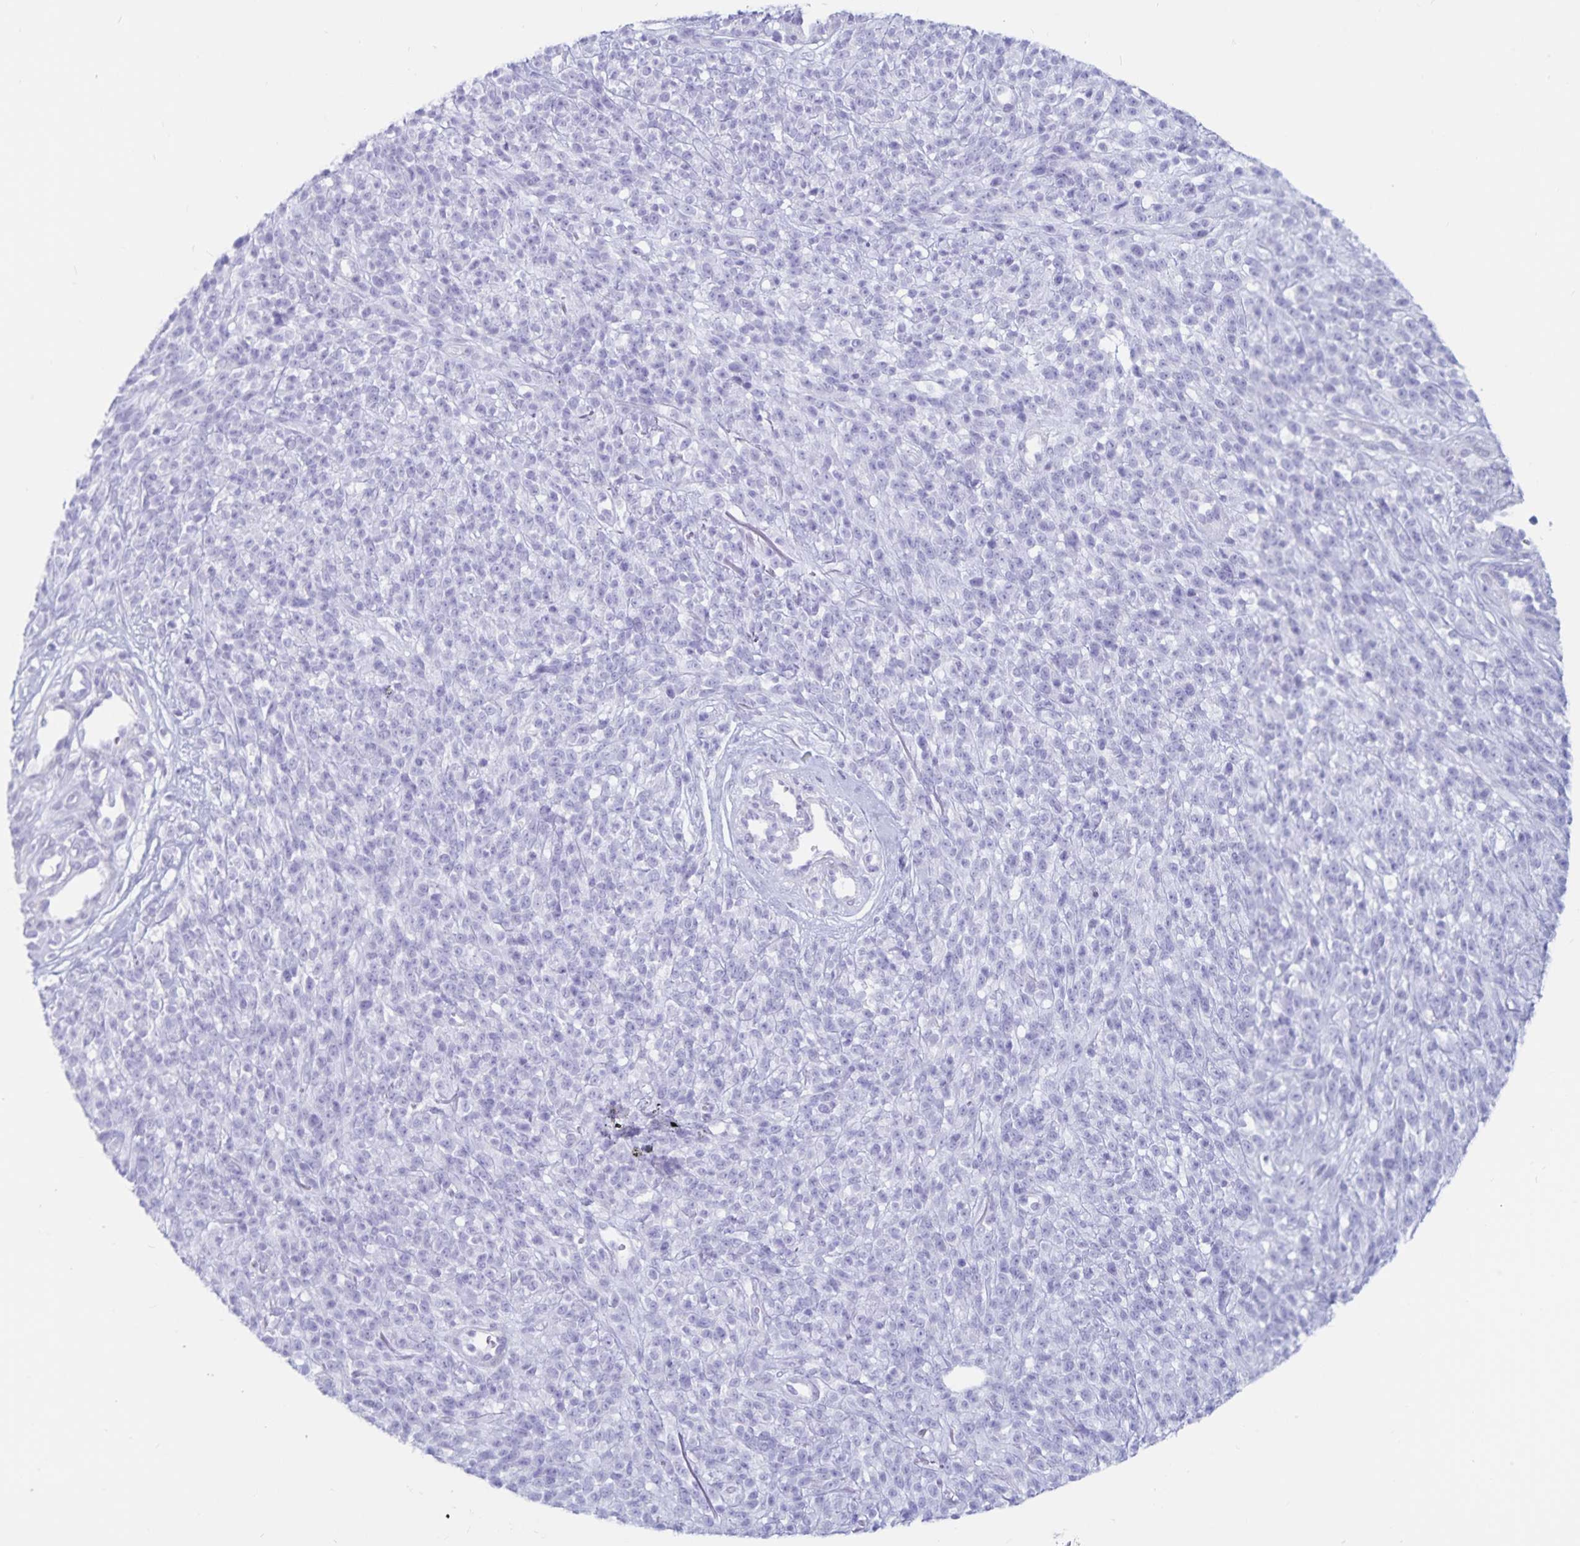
{"staining": {"intensity": "negative", "quantity": "none", "location": "none"}, "tissue": "melanoma", "cell_type": "Tumor cells", "image_type": "cancer", "snomed": [{"axis": "morphology", "description": "Malignant melanoma, NOS"}, {"axis": "topography", "description": "Skin"}, {"axis": "topography", "description": "Skin of trunk"}], "caption": "Immunohistochemistry photomicrograph of human malignant melanoma stained for a protein (brown), which shows no expression in tumor cells.", "gene": "GPR137", "patient": {"sex": "male", "age": 74}}